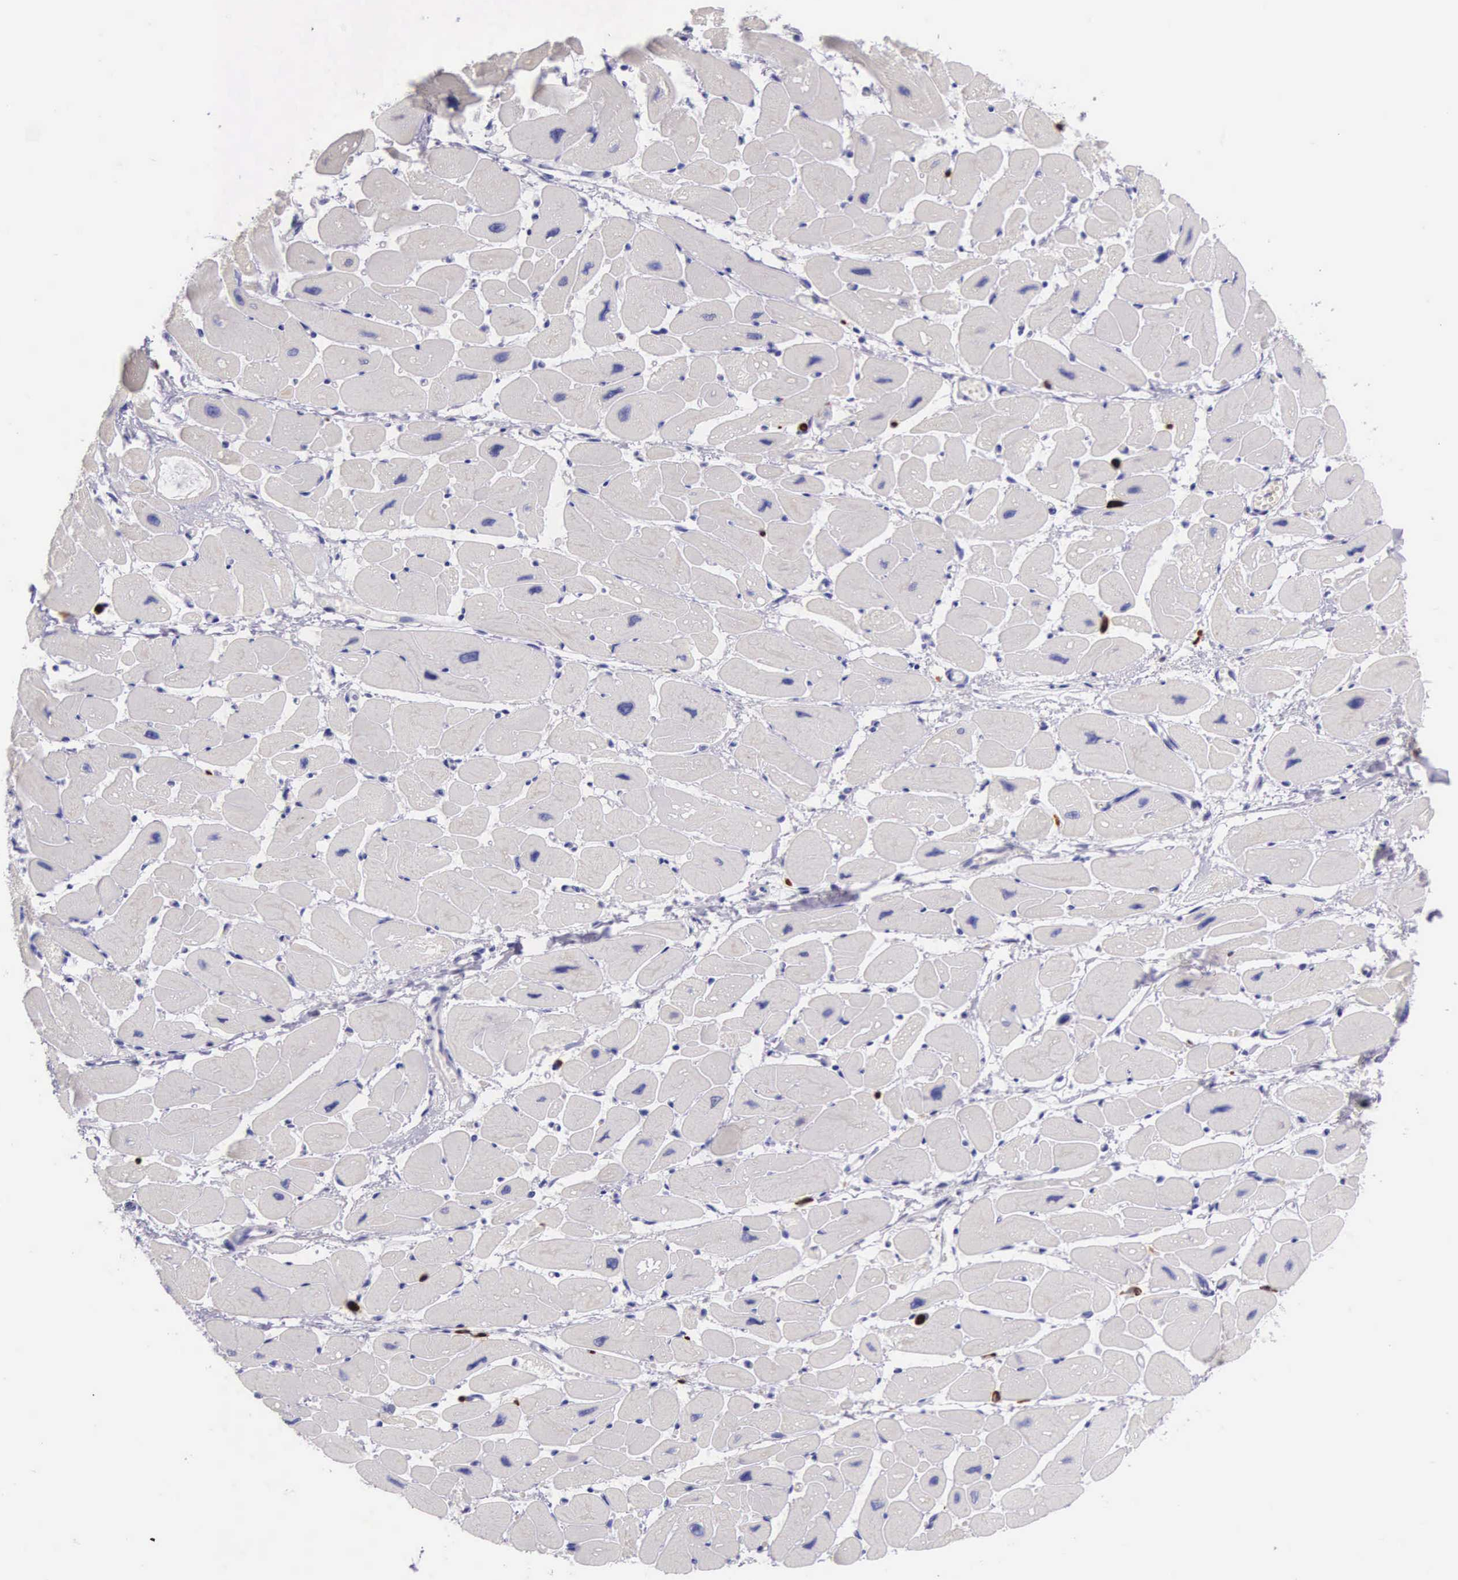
{"staining": {"intensity": "negative", "quantity": "none", "location": "none"}, "tissue": "heart muscle", "cell_type": "Cardiomyocytes", "image_type": "normal", "snomed": [{"axis": "morphology", "description": "Normal tissue, NOS"}, {"axis": "topography", "description": "Heart"}], "caption": "DAB immunohistochemical staining of normal human heart muscle exhibits no significant positivity in cardiomyocytes.", "gene": "FCN1", "patient": {"sex": "female", "age": 54}}